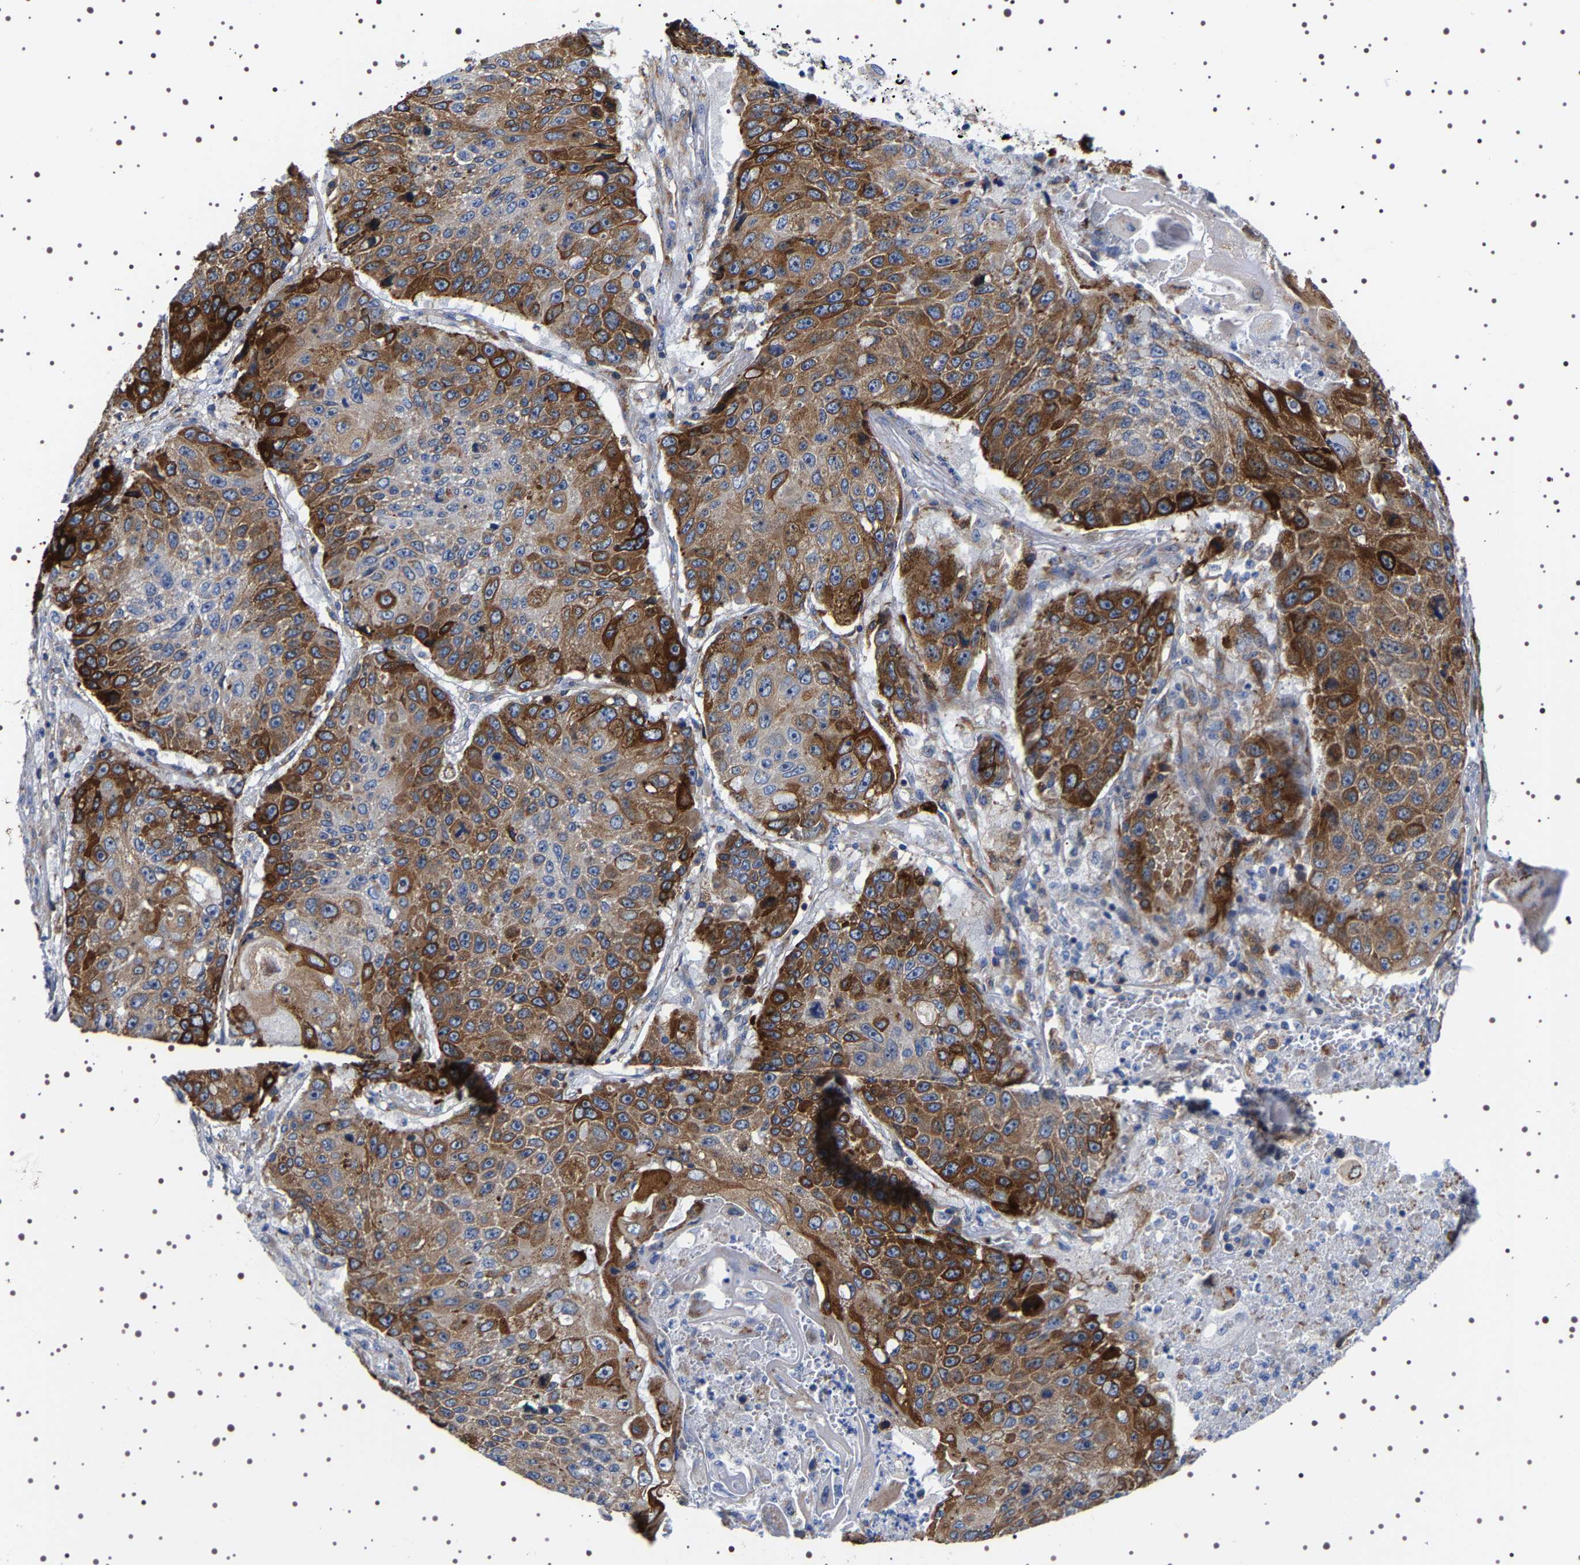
{"staining": {"intensity": "moderate", "quantity": ">75%", "location": "cytoplasmic/membranous"}, "tissue": "lung cancer", "cell_type": "Tumor cells", "image_type": "cancer", "snomed": [{"axis": "morphology", "description": "Squamous cell carcinoma, NOS"}, {"axis": "topography", "description": "Lung"}], "caption": "Squamous cell carcinoma (lung) stained with DAB (3,3'-diaminobenzidine) IHC exhibits medium levels of moderate cytoplasmic/membranous positivity in about >75% of tumor cells. (IHC, brightfield microscopy, high magnification).", "gene": "SQLE", "patient": {"sex": "male", "age": 61}}